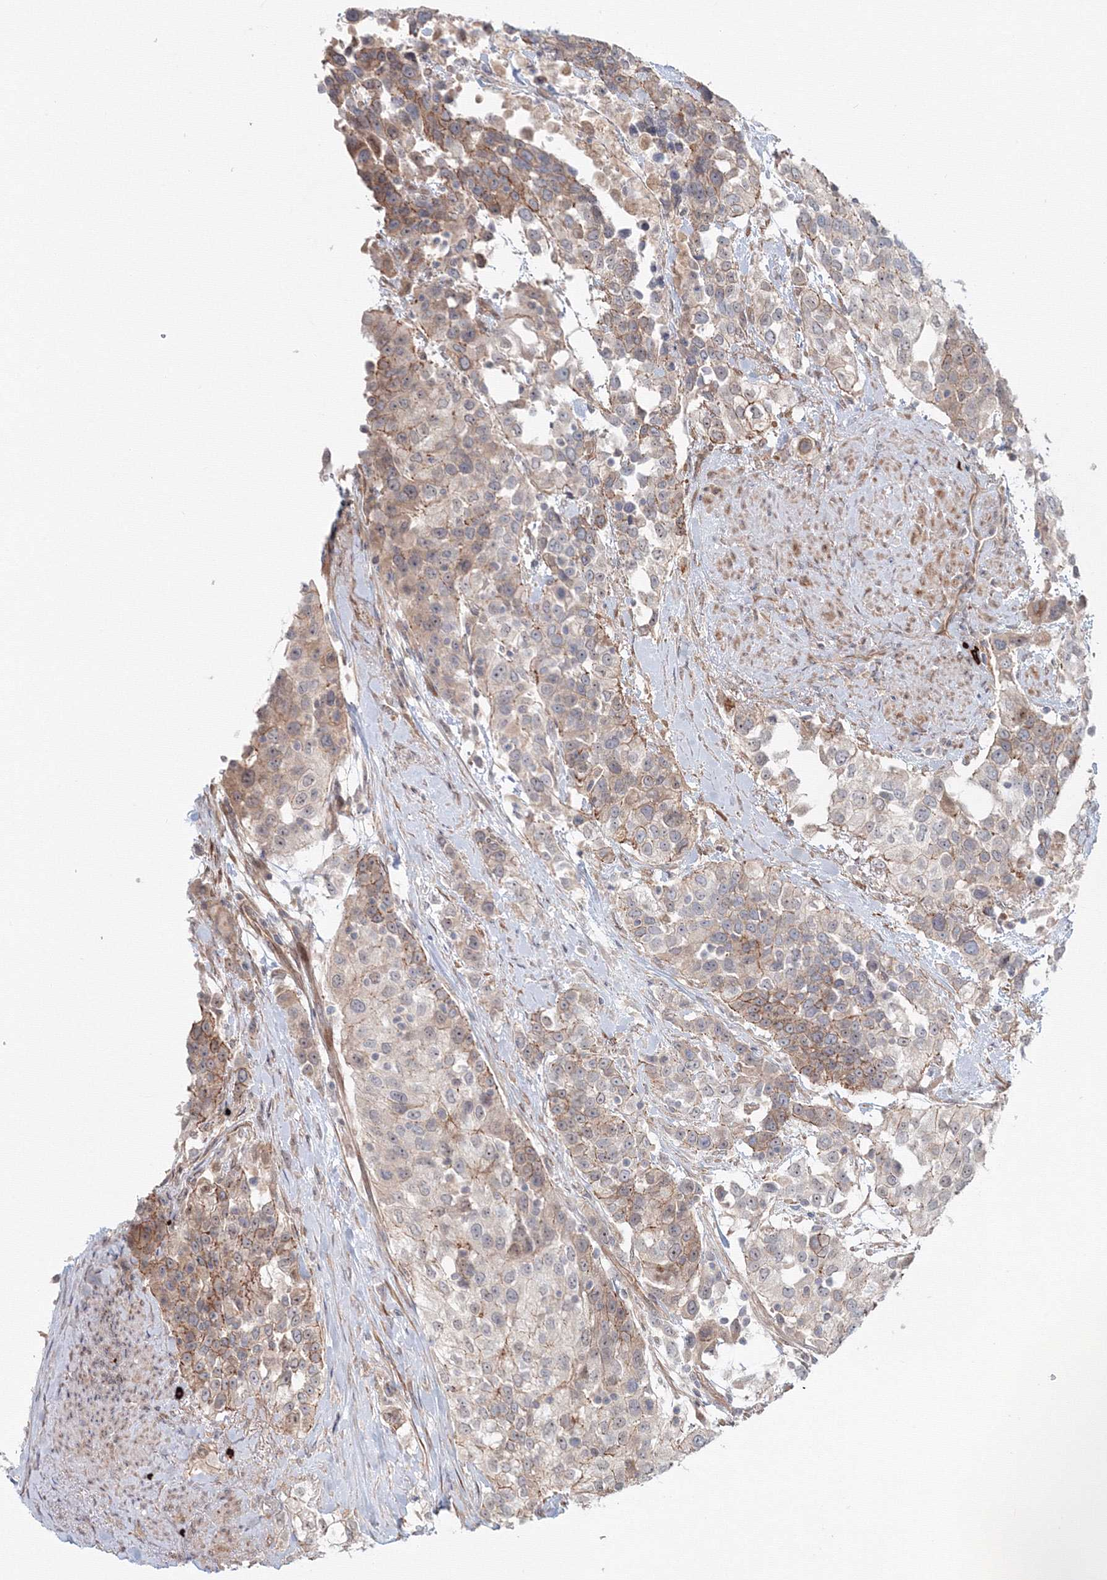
{"staining": {"intensity": "moderate", "quantity": ">75%", "location": "cytoplasmic/membranous"}, "tissue": "urothelial cancer", "cell_type": "Tumor cells", "image_type": "cancer", "snomed": [{"axis": "morphology", "description": "Urothelial carcinoma, High grade"}, {"axis": "topography", "description": "Urinary bladder"}], "caption": "Protein expression analysis of urothelial carcinoma (high-grade) displays moderate cytoplasmic/membranous staining in about >75% of tumor cells.", "gene": "SH3PXD2A", "patient": {"sex": "female", "age": 80}}